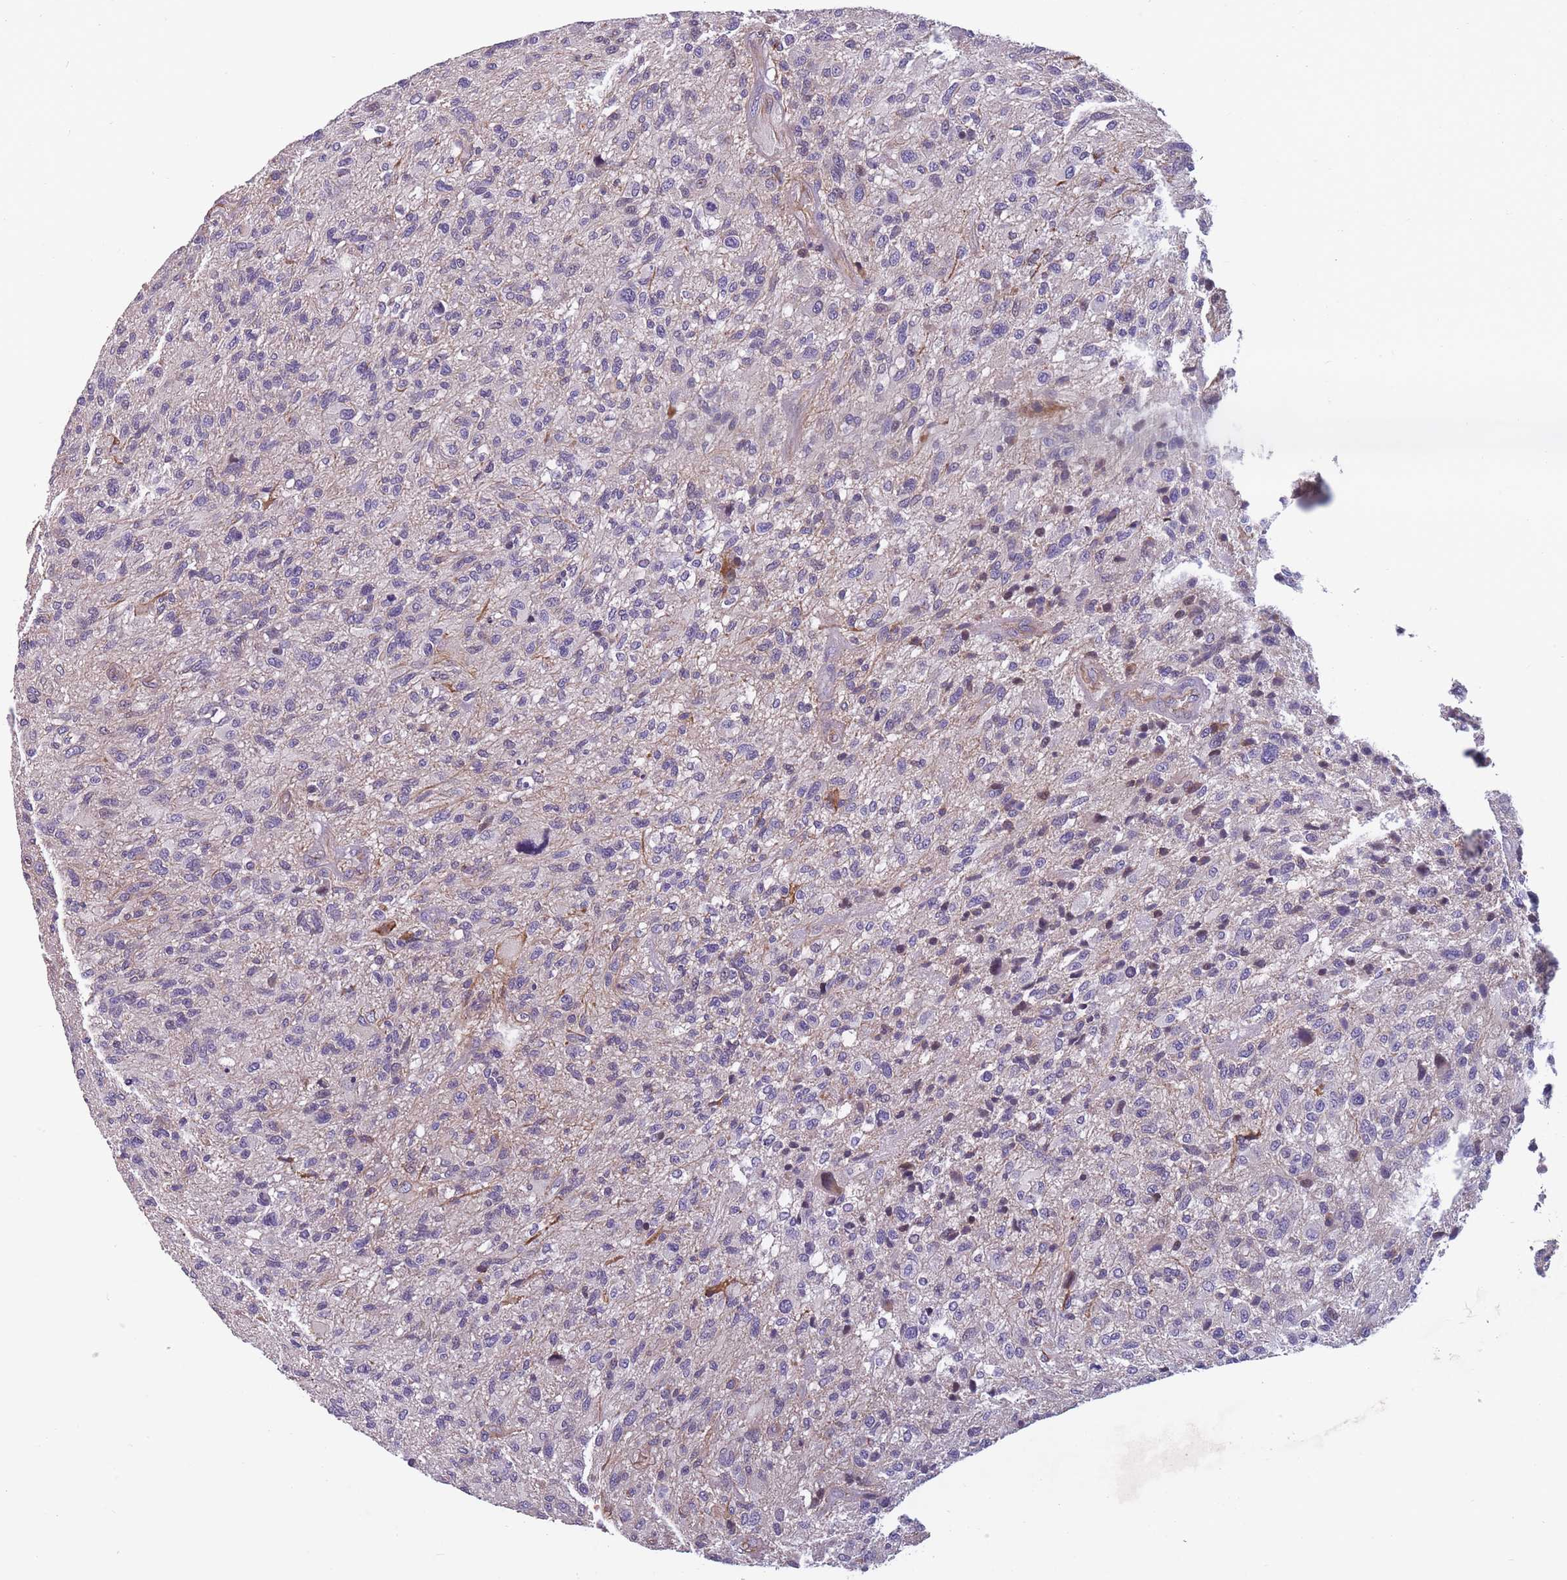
{"staining": {"intensity": "negative", "quantity": "none", "location": "none"}, "tissue": "glioma", "cell_type": "Tumor cells", "image_type": "cancer", "snomed": [{"axis": "morphology", "description": "Glioma, malignant, High grade"}, {"axis": "topography", "description": "Brain"}], "caption": "This is a micrograph of immunohistochemistry staining of malignant glioma (high-grade), which shows no staining in tumor cells.", "gene": "FAM83F", "patient": {"sex": "male", "age": 47}}